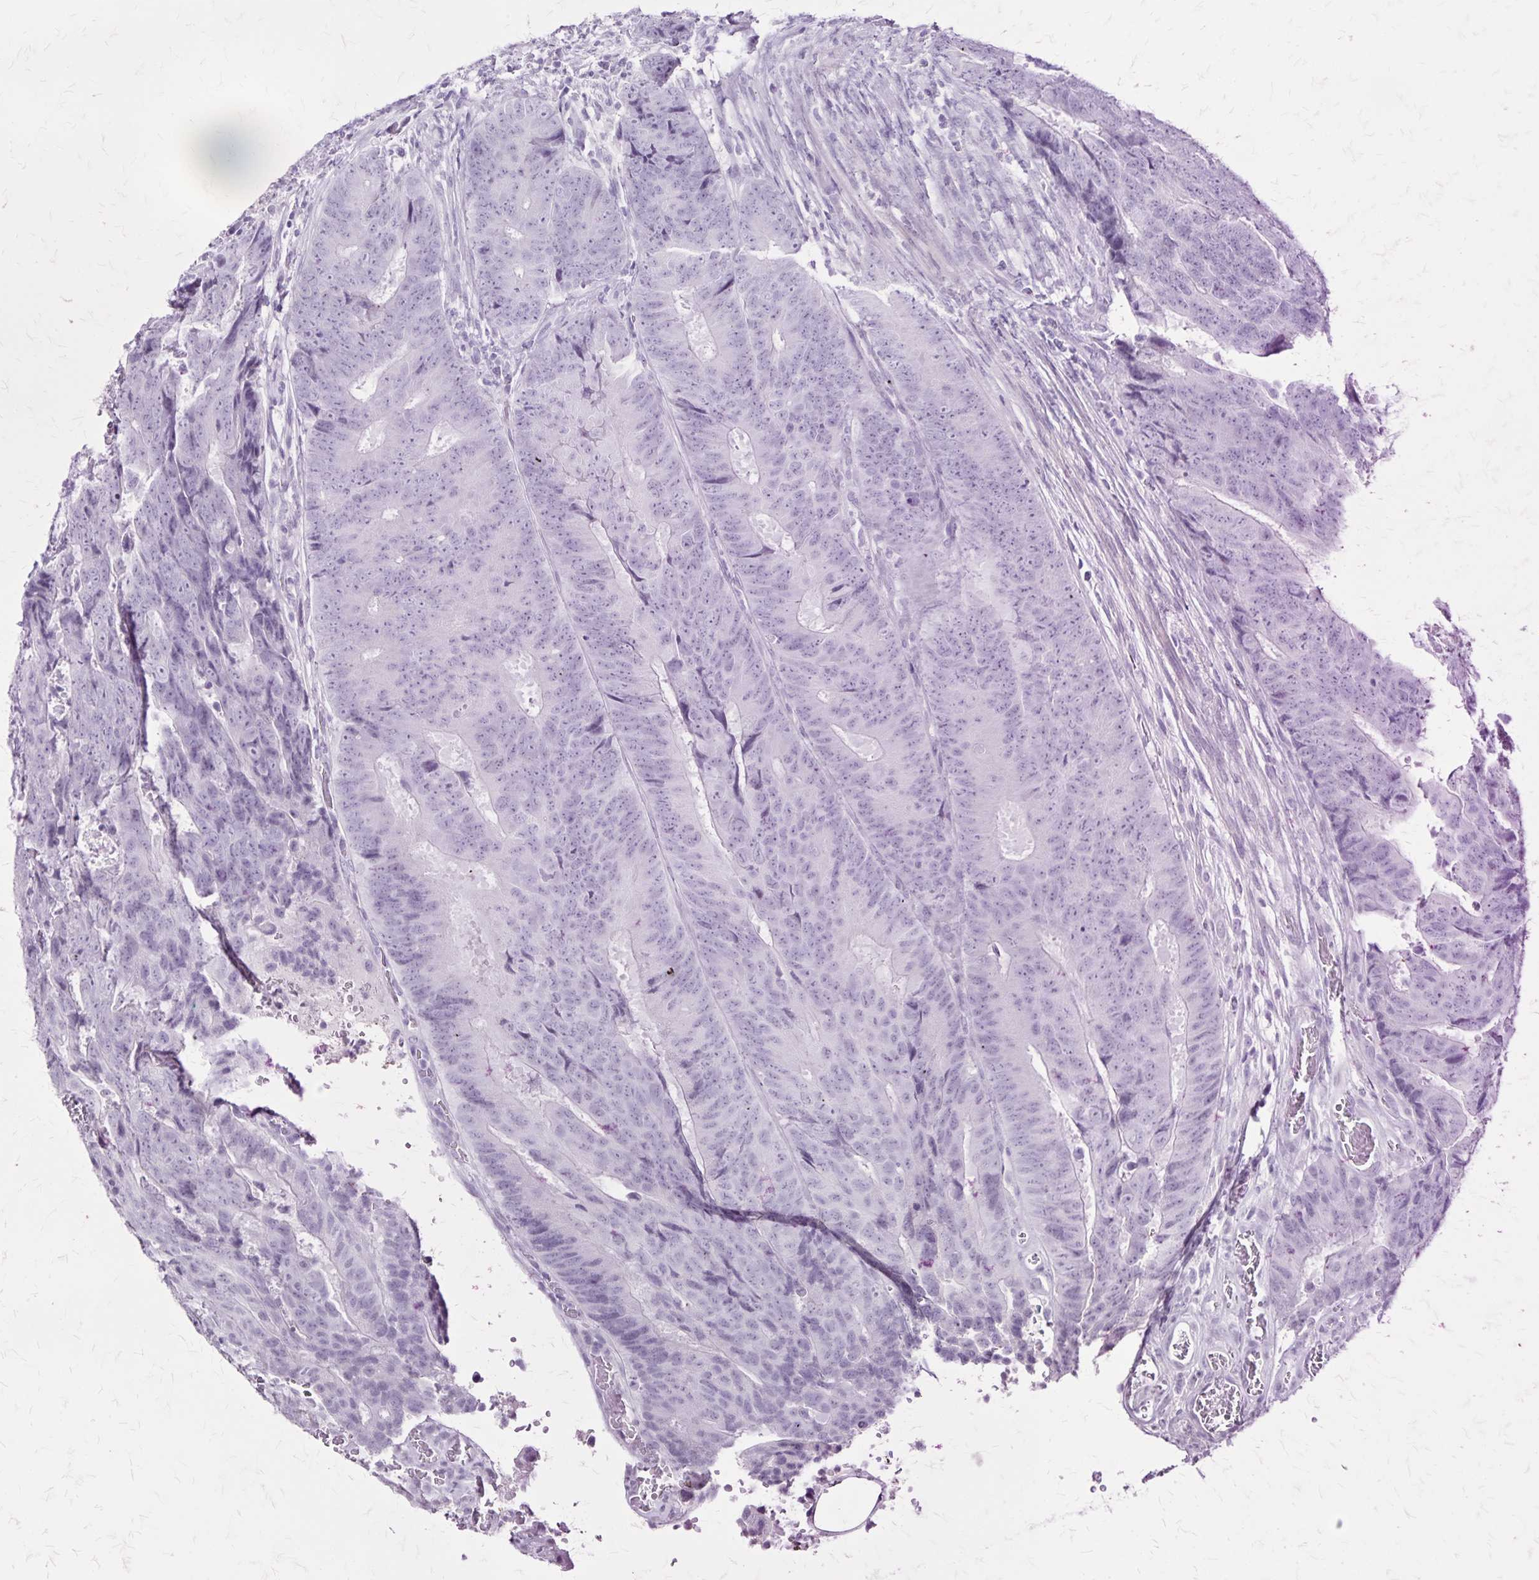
{"staining": {"intensity": "negative", "quantity": "none", "location": "none"}, "tissue": "colorectal cancer", "cell_type": "Tumor cells", "image_type": "cancer", "snomed": [{"axis": "morphology", "description": "Adenocarcinoma, NOS"}, {"axis": "topography", "description": "Colon"}], "caption": "The immunohistochemistry histopathology image has no significant expression in tumor cells of colorectal cancer tissue.", "gene": "KRT2", "patient": {"sex": "female", "age": 48}}